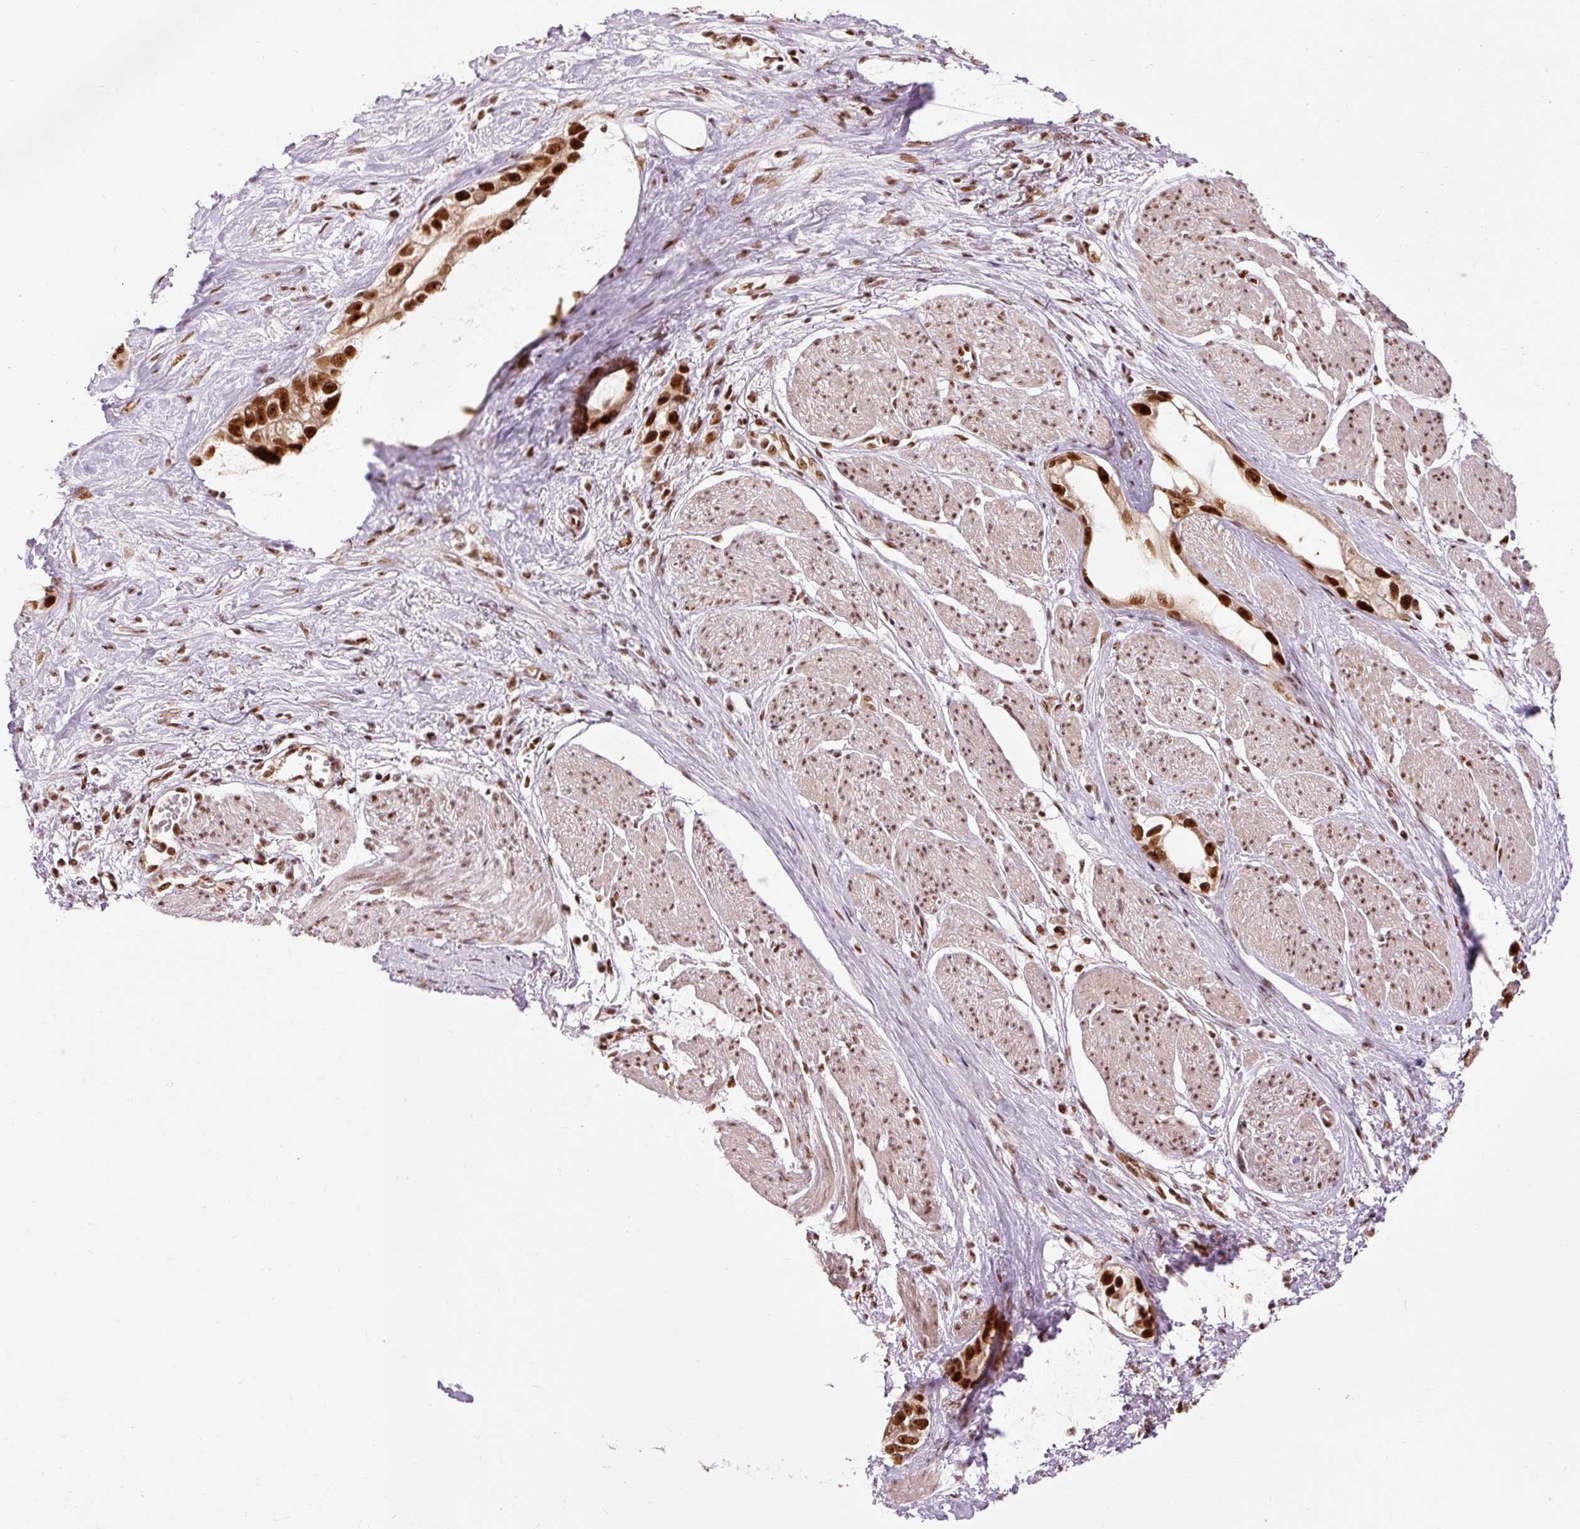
{"staining": {"intensity": "strong", "quantity": ">75%", "location": "nuclear"}, "tissue": "stomach cancer", "cell_type": "Tumor cells", "image_type": "cancer", "snomed": [{"axis": "morphology", "description": "Adenocarcinoma, NOS"}, {"axis": "topography", "description": "Stomach"}], "caption": "Strong nuclear protein expression is appreciated in approximately >75% of tumor cells in stomach cancer (adenocarcinoma). (DAB (3,3'-diaminobenzidine) IHC with brightfield microscopy, high magnification).", "gene": "ZBTB44", "patient": {"sex": "male", "age": 55}}